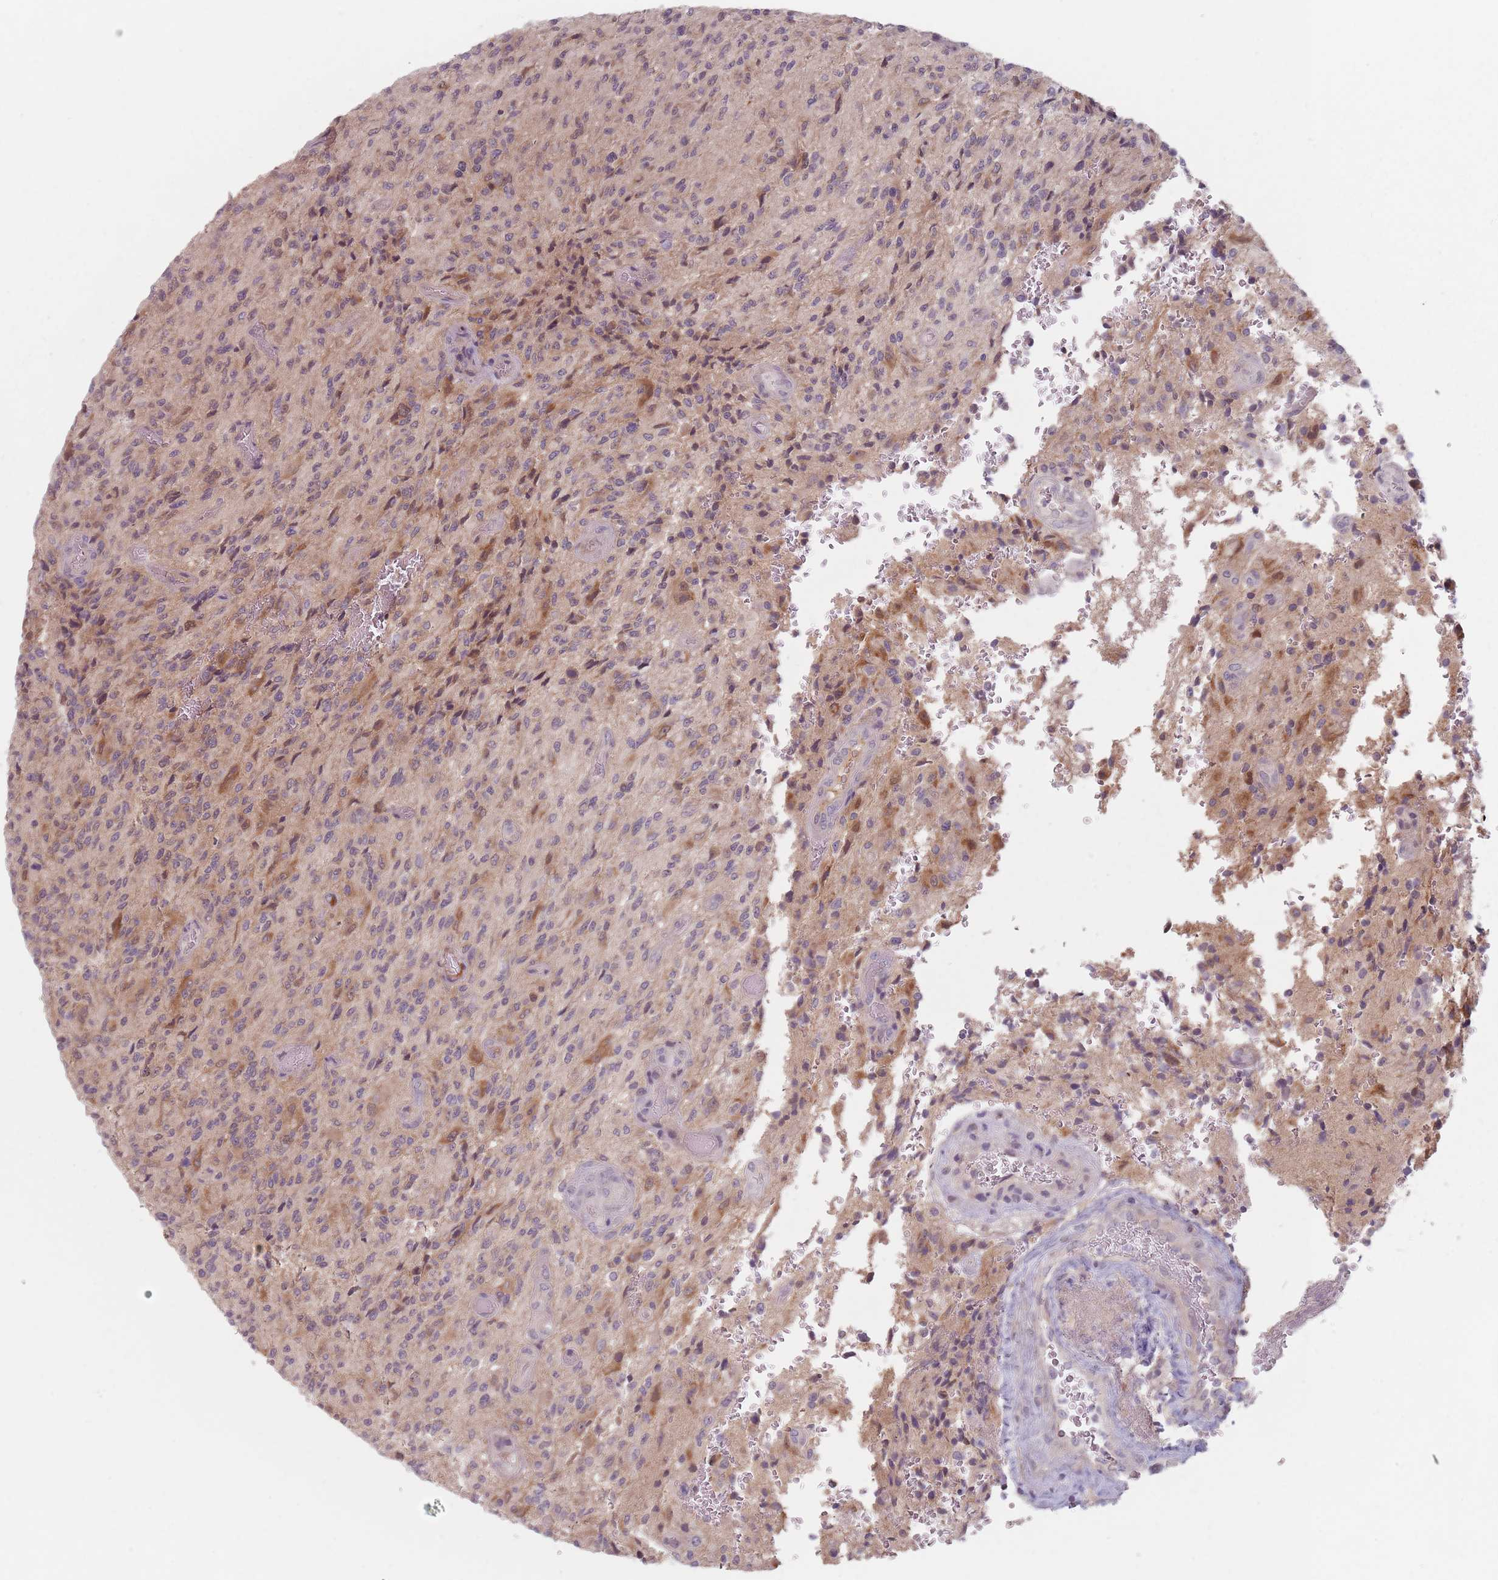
{"staining": {"intensity": "moderate", "quantity": "<25%", "location": "cytoplasmic/membranous,nuclear"}, "tissue": "glioma", "cell_type": "Tumor cells", "image_type": "cancer", "snomed": [{"axis": "morphology", "description": "Normal tissue, NOS"}, {"axis": "morphology", "description": "Glioma, malignant, High grade"}, {"axis": "topography", "description": "Cerebral cortex"}], "caption": "This histopathology image shows malignant glioma (high-grade) stained with immunohistochemistry (IHC) to label a protein in brown. The cytoplasmic/membranous and nuclear of tumor cells show moderate positivity for the protein. Nuclei are counter-stained blue.", "gene": "NAXE", "patient": {"sex": "male", "age": 56}}